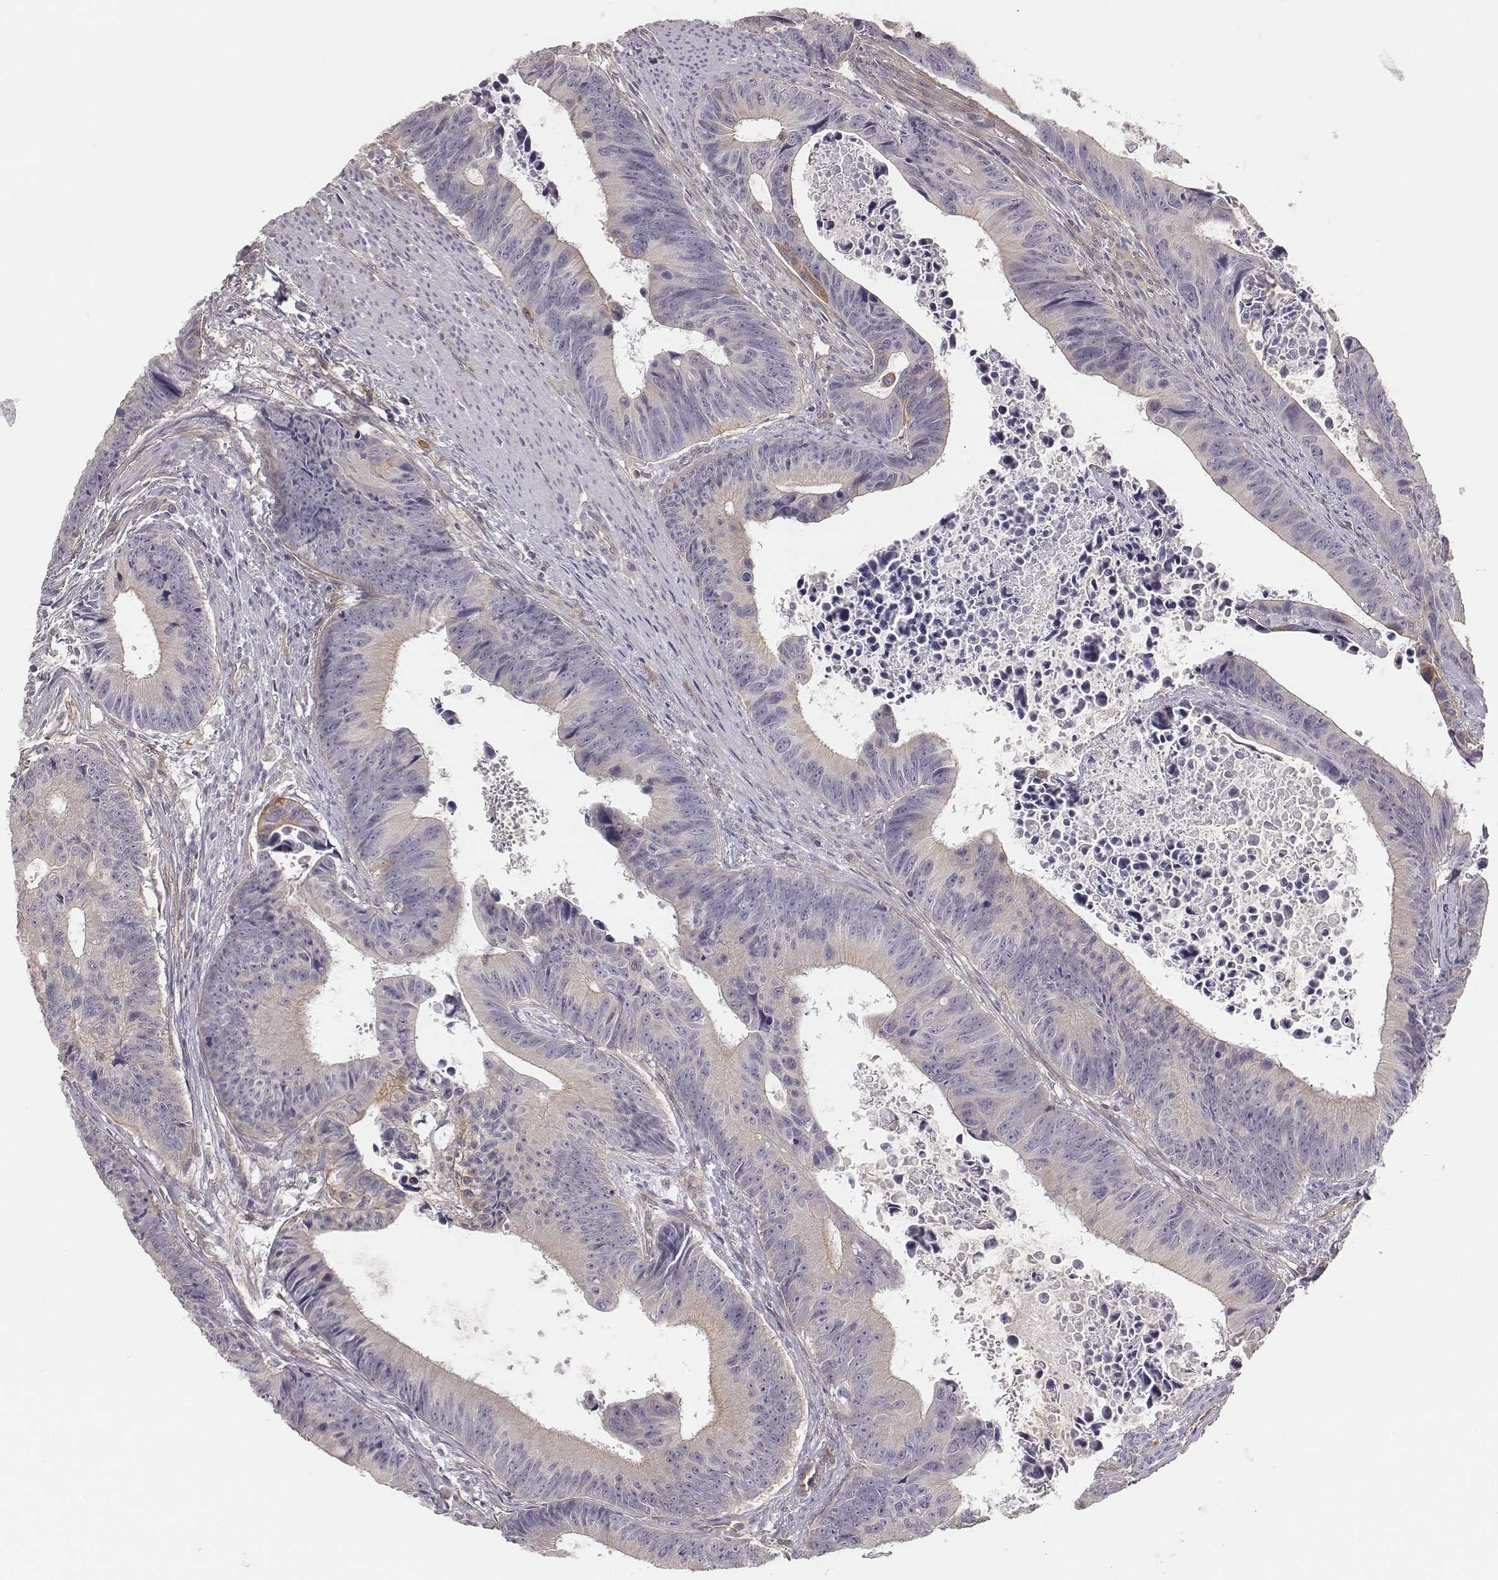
{"staining": {"intensity": "negative", "quantity": "none", "location": "none"}, "tissue": "colorectal cancer", "cell_type": "Tumor cells", "image_type": "cancer", "snomed": [{"axis": "morphology", "description": "Adenocarcinoma, NOS"}, {"axis": "topography", "description": "Colon"}], "caption": "An immunohistochemistry histopathology image of colorectal cancer is shown. There is no staining in tumor cells of colorectal cancer.", "gene": "SCARF1", "patient": {"sex": "female", "age": 87}}